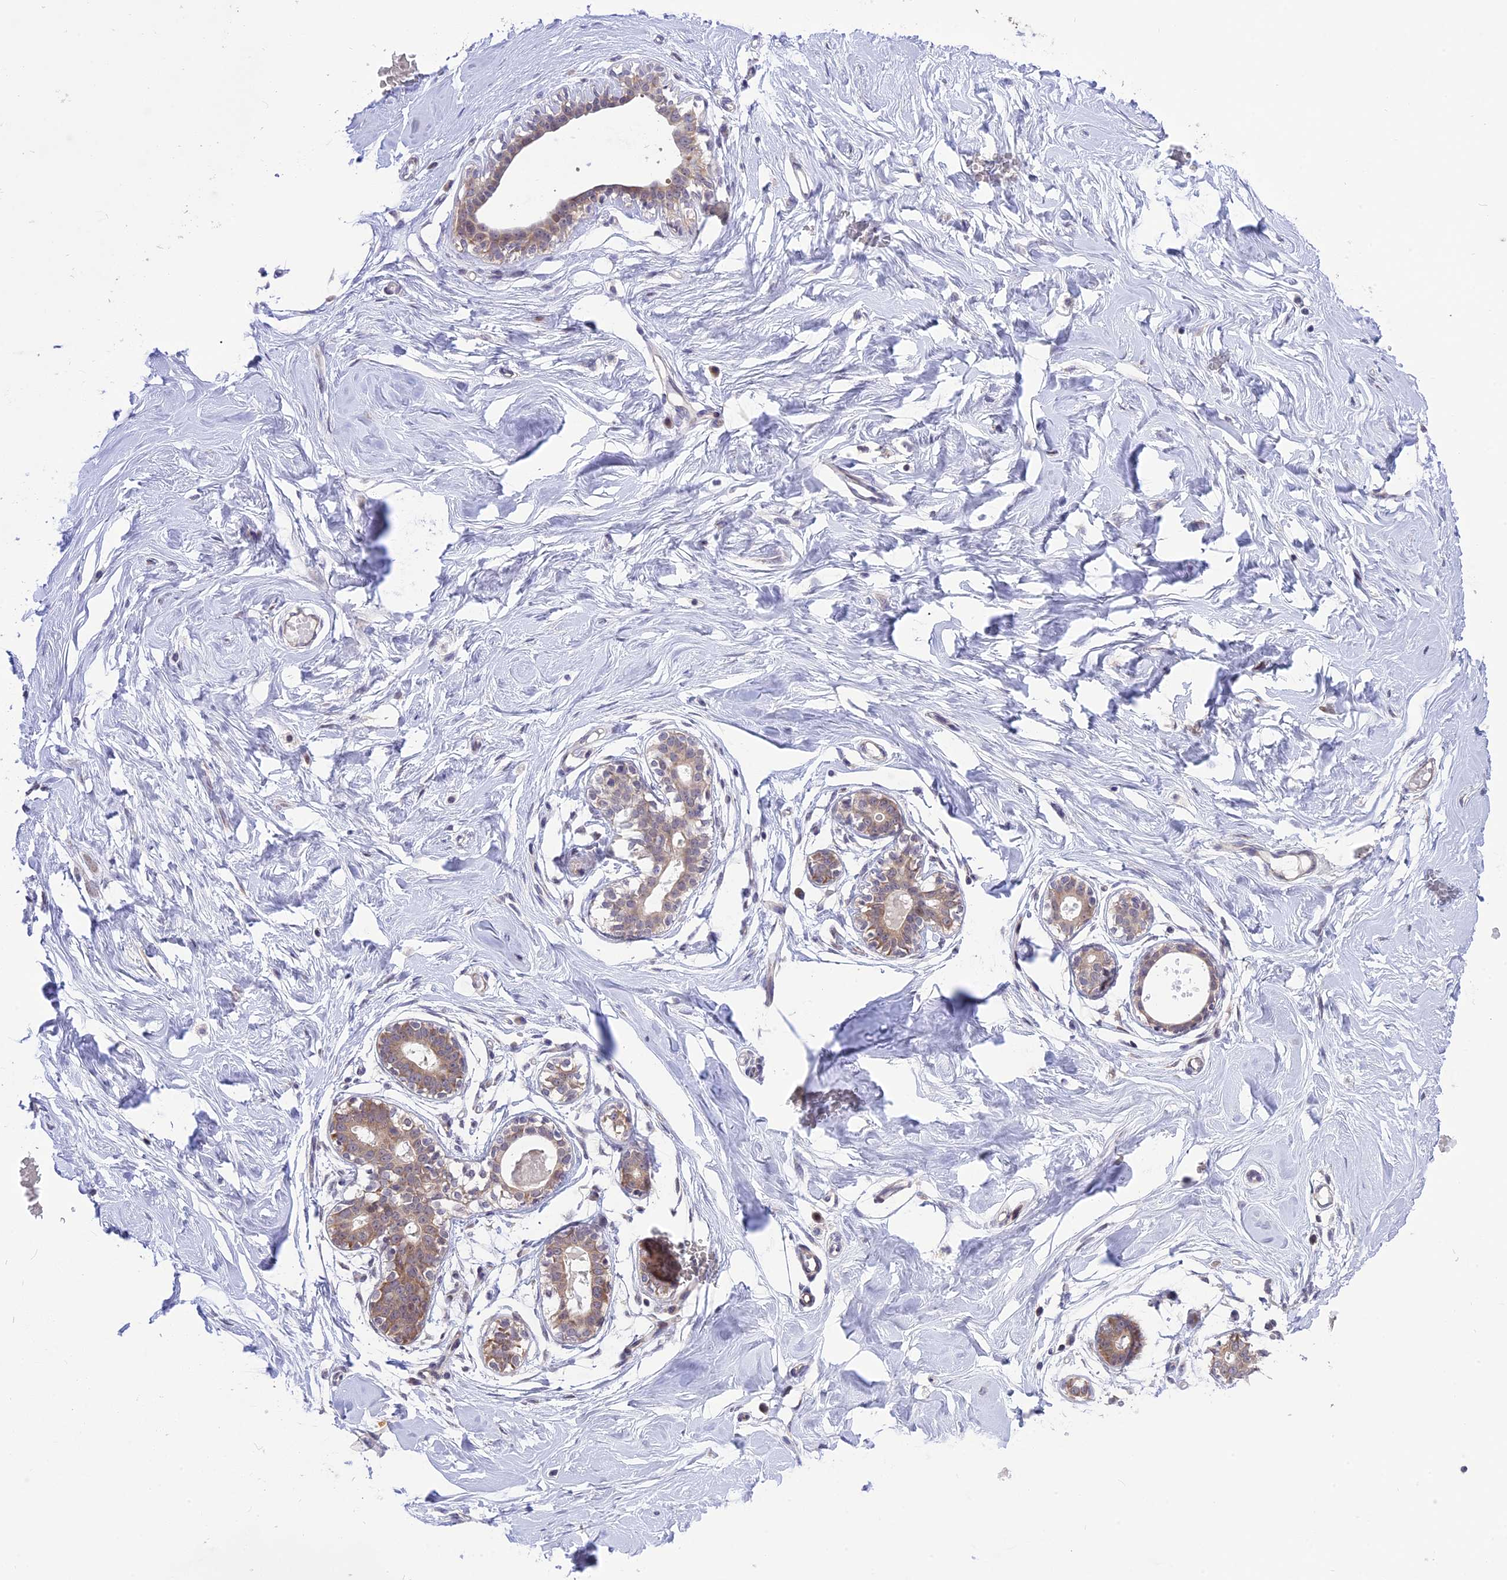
{"staining": {"intensity": "negative", "quantity": "none", "location": "none"}, "tissue": "breast", "cell_type": "Adipocytes", "image_type": "normal", "snomed": [{"axis": "morphology", "description": "Normal tissue, NOS"}, {"axis": "morphology", "description": "Adenoma, NOS"}, {"axis": "topography", "description": "Breast"}], "caption": "This is an immunohistochemistry (IHC) image of normal breast. There is no positivity in adipocytes.", "gene": "ZNF837", "patient": {"sex": "female", "age": 23}}